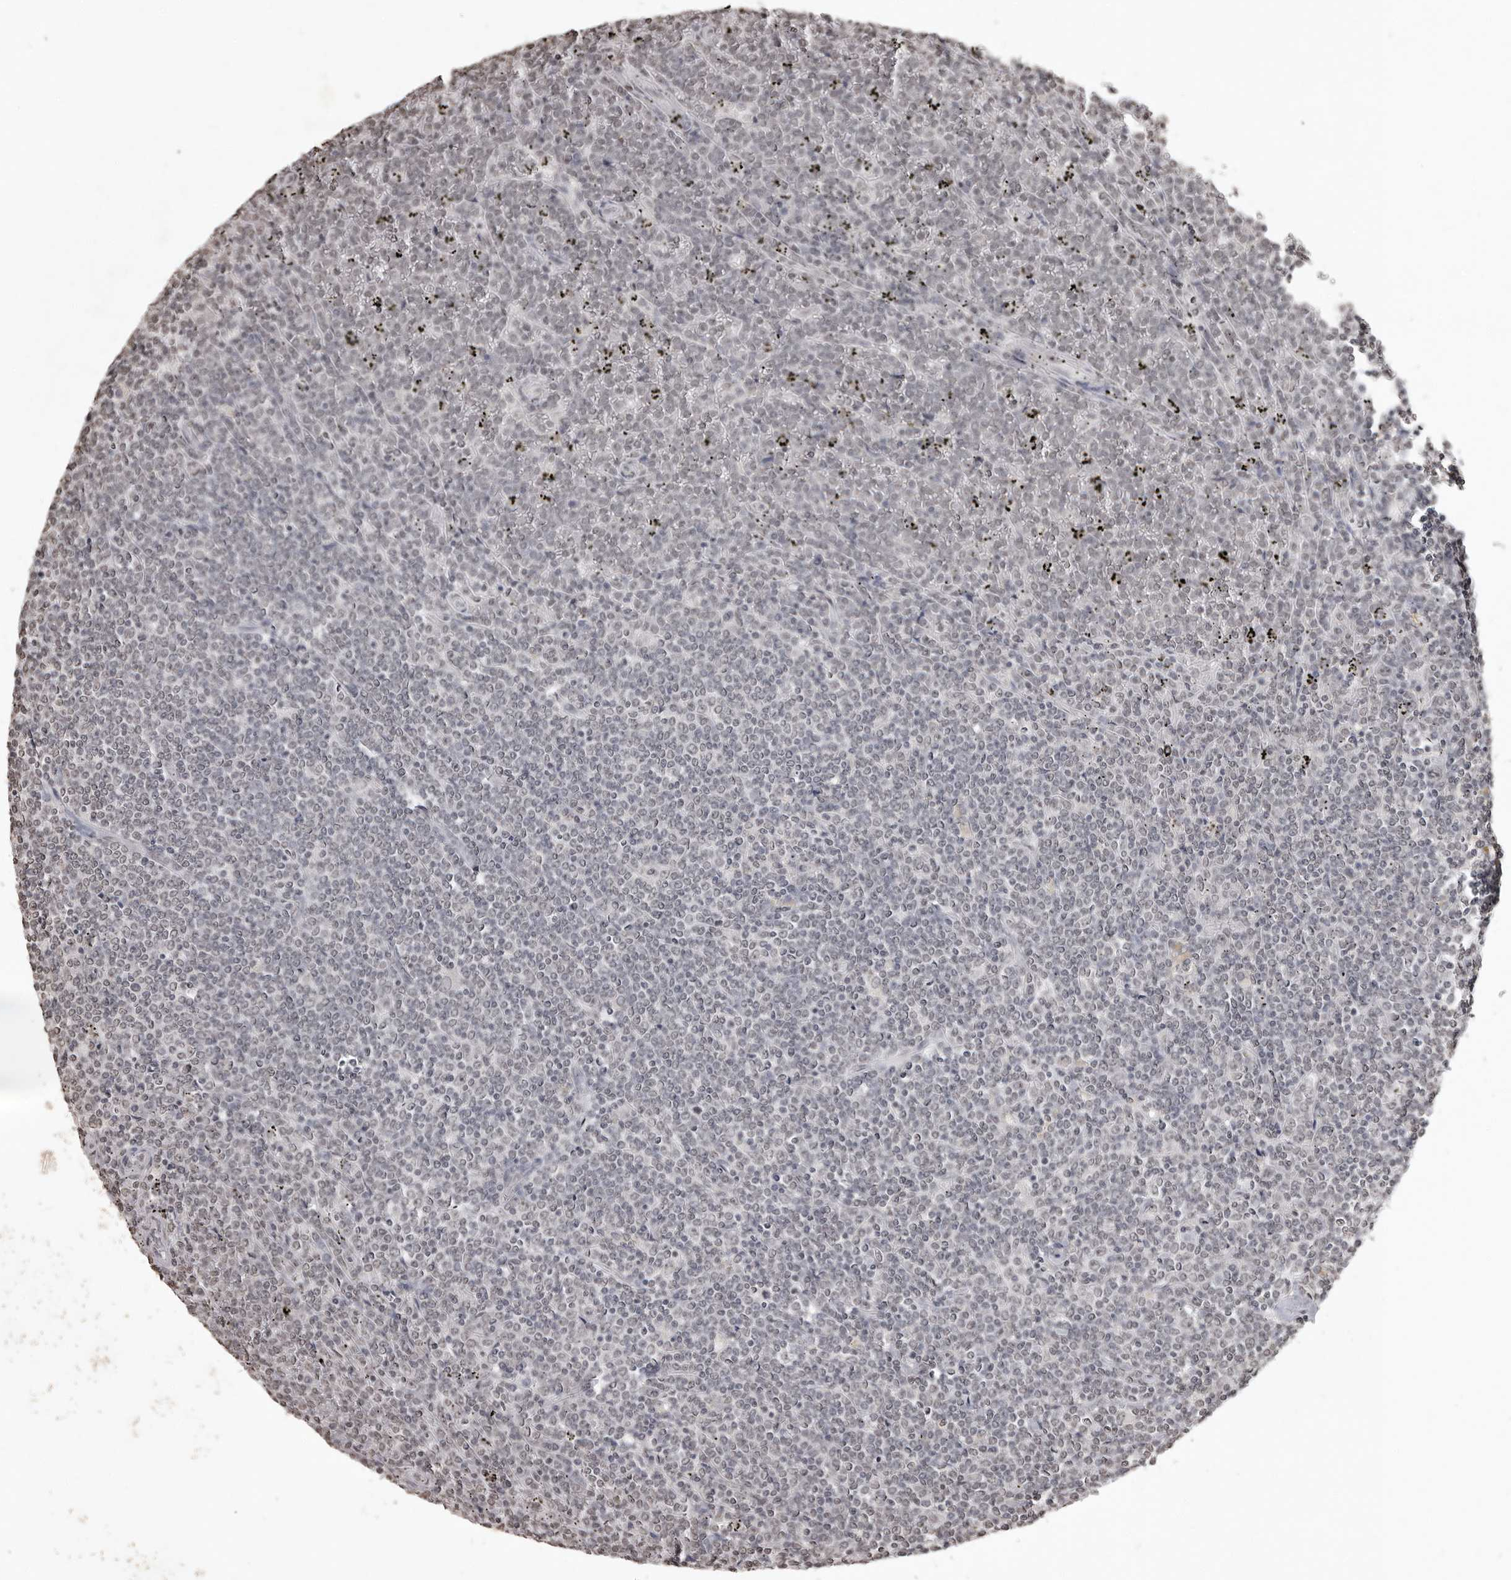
{"staining": {"intensity": "negative", "quantity": "none", "location": "none"}, "tissue": "lymphoma", "cell_type": "Tumor cells", "image_type": "cancer", "snomed": [{"axis": "morphology", "description": "Malignant lymphoma, non-Hodgkin's type, Low grade"}, {"axis": "topography", "description": "Spleen"}], "caption": "There is no significant expression in tumor cells of low-grade malignant lymphoma, non-Hodgkin's type. The staining was performed using DAB (3,3'-diaminobenzidine) to visualize the protein expression in brown, while the nuclei were stained in blue with hematoxylin (Magnification: 20x).", "gene": "WDR45", "patient": {"sex": "female", "age": 19}}